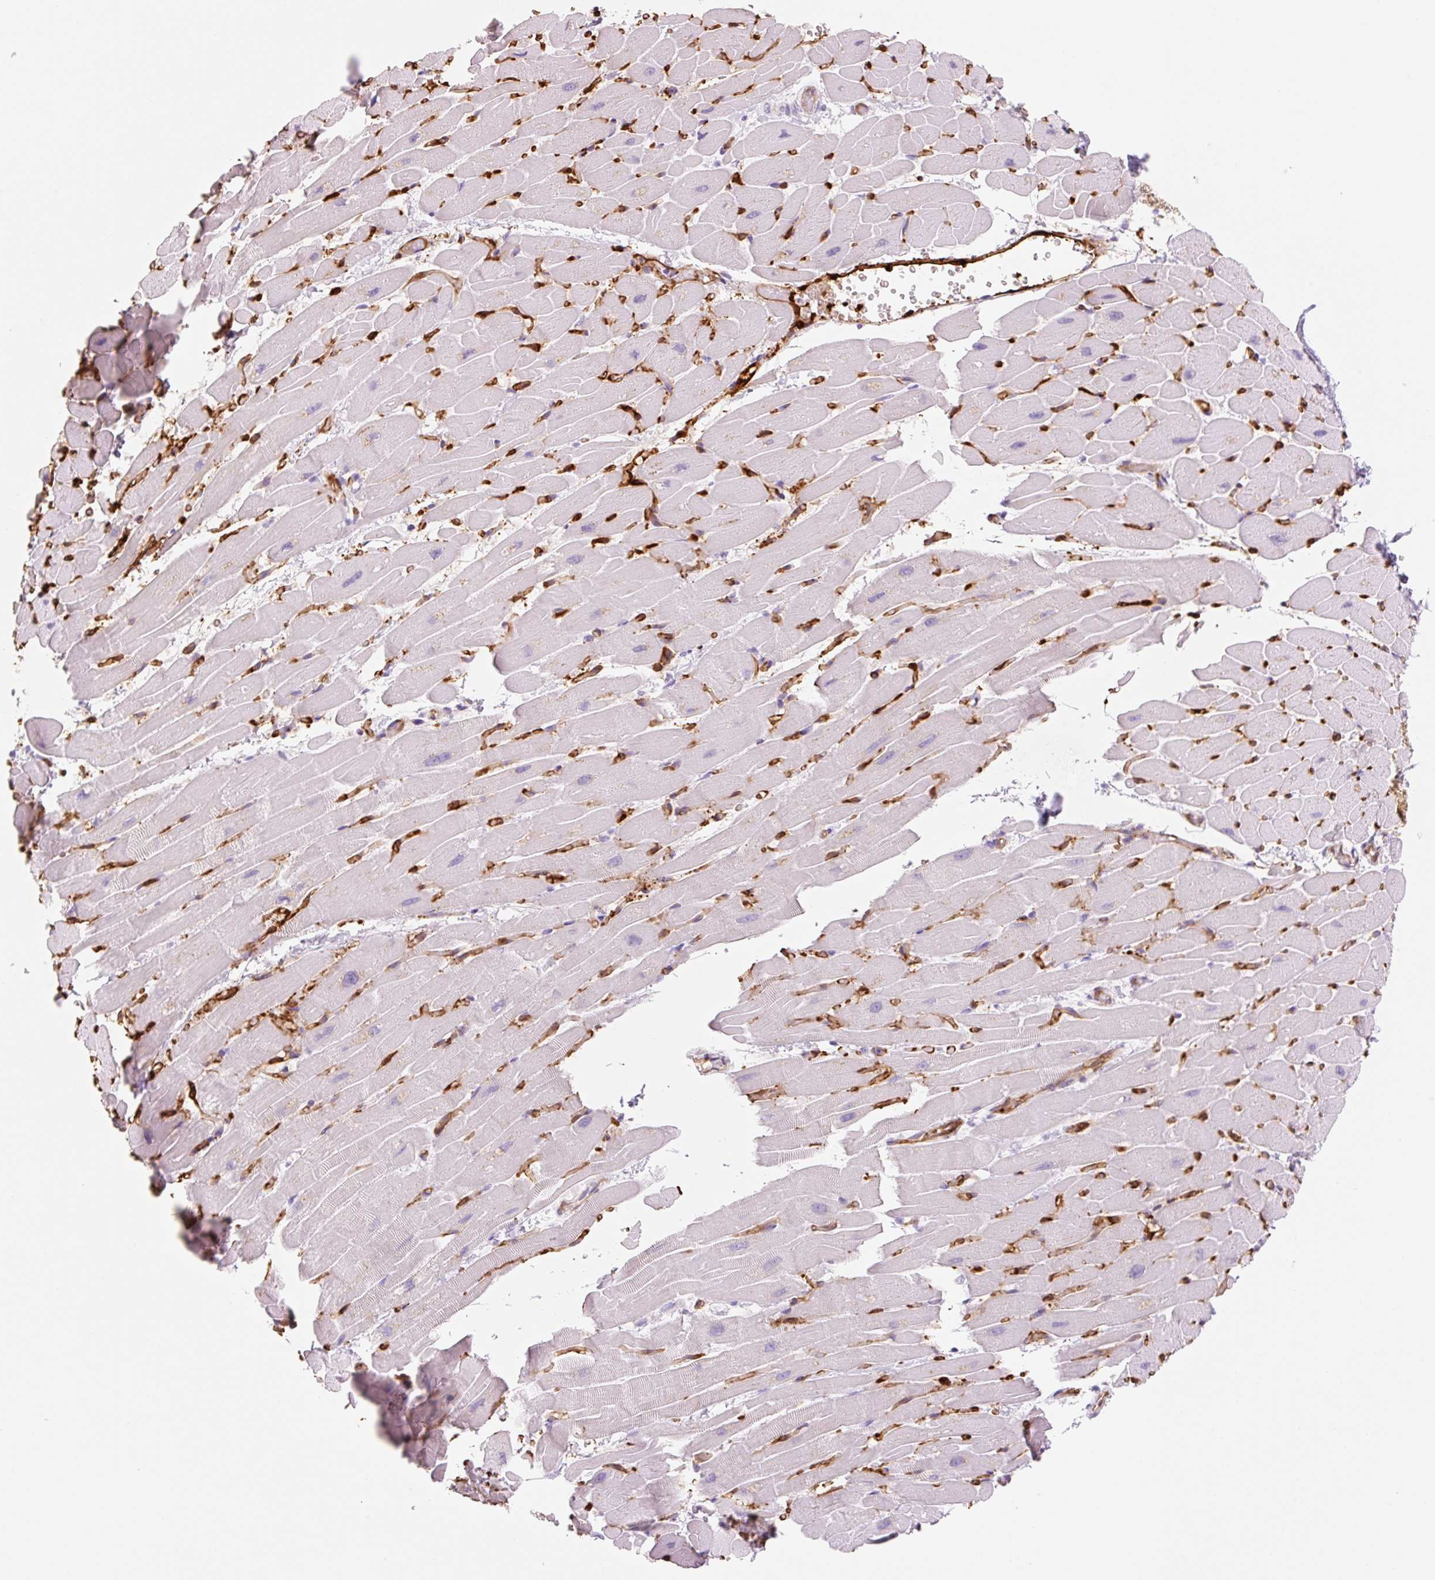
{"staining": {"intensity": "negative", "quantity": "none", "location": "none"}, "tissue": "heart muscle", "cell_type": "Cardiomyocytes", "image_type": "normal", "snomed": [{"axis": "morphology", "description": "Normal tissue, NOS"}, {"axis": "topography", "description": "Heart"}], "caption": "High power microscopy histopathology image of an immunohistochemistry image of unremarkable heart muscle, revealing no significant expression in cardiomyocytes.", "gene": "FABP5", "patient": {"sex": "male", "age": 37}}